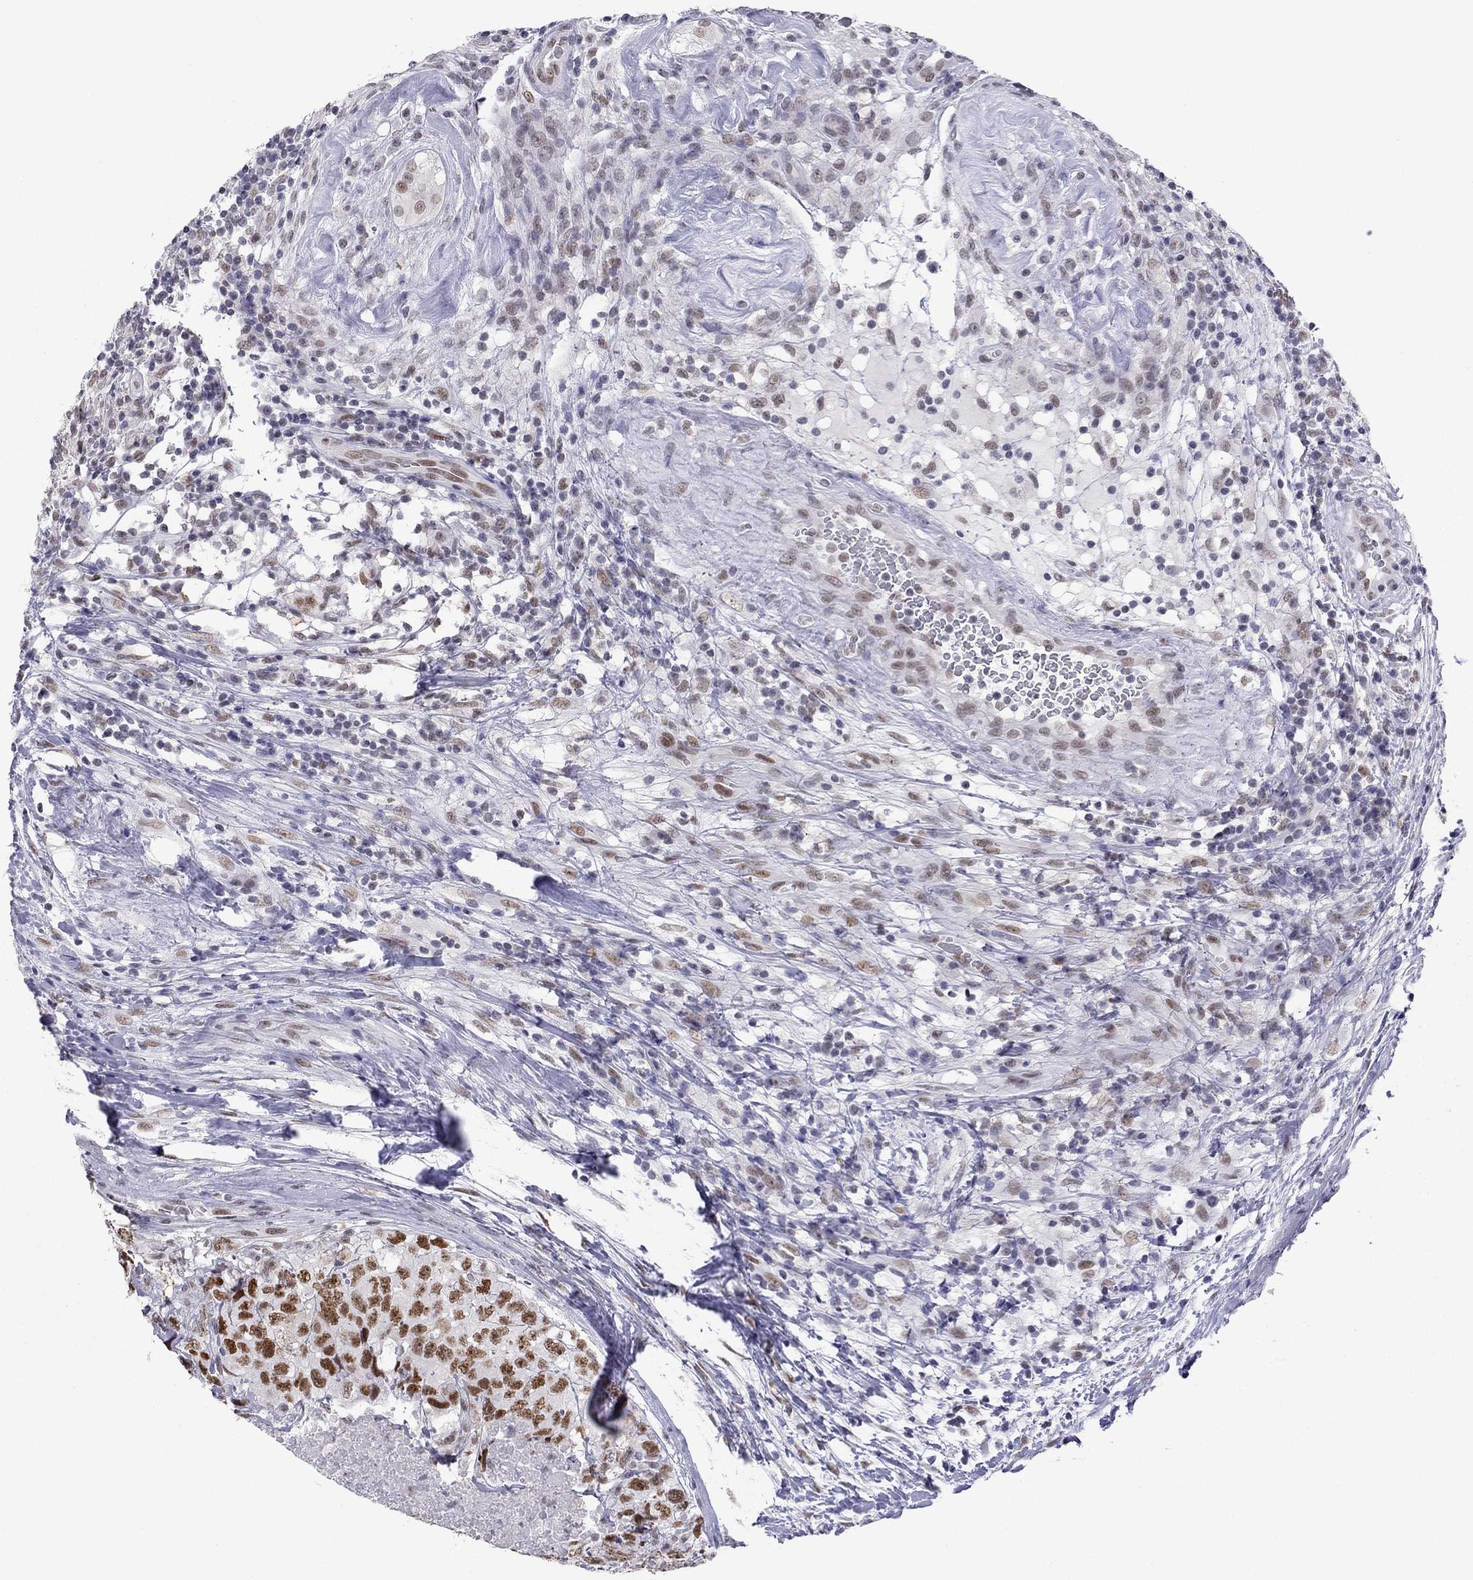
{"staining": {"intensity": "strong", "quantity": ">75%", "location": "nuclear"}, "tissue": "testis cancer", "cell_type": "Tumor cells", "image_type": "cancer", "snomed": [{"axis": "morphology", "description": "Seminoma, NOS"}, {"axis": "topography", "description": "Testis"}], "caption": "A micrograph showing strong nuclear positivity in approximately >75% of tumor cells in testis cancer, as visualized by brown immunohistochemical staining.", "gene": "DOT1L", "patient": {"sex": "male", "age": 34}}